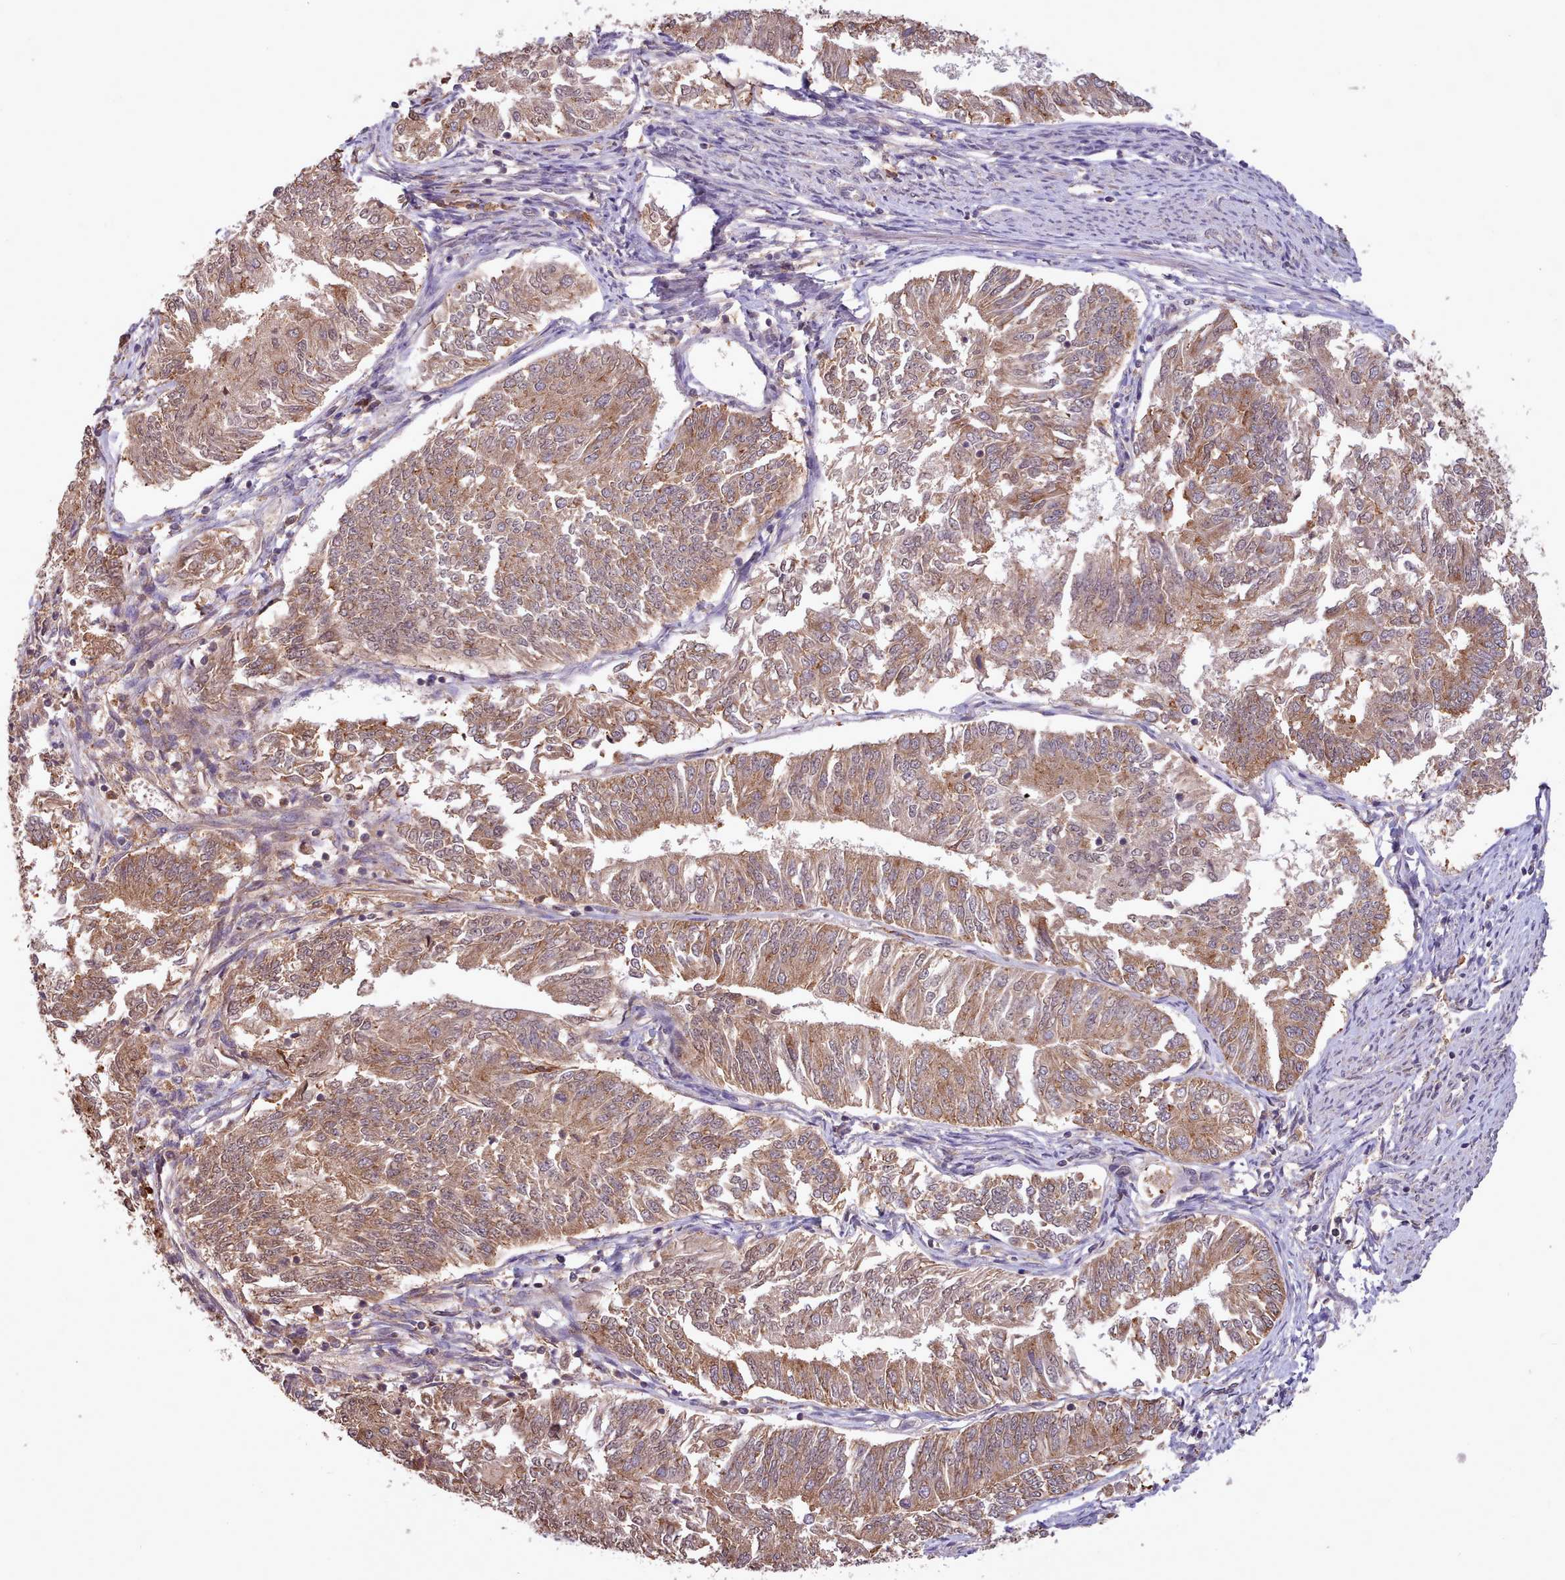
{"staining": {"intensity": "moderate", "quantity": ">75%", "location": "cytoplasmic/membranous"}, "tissue": "endometrial cancer", "cell_type": "Tumor cells", "image_type": "cancer", "snomed": [{"axis": "morphology", "description": "Adenocarcinoma, NOS"}, {"axis": "topography", "description": "Endometrium"}], "caption": "There is medium levels of moderate cytoplasmic/membranous expression in tumor cells of adenocarcinoma (endometrial), as demonstrated by immunohistochemical staining (brown color).", "gene": "PIP4P1", "patient": {"sex": "female", "age": 58}}